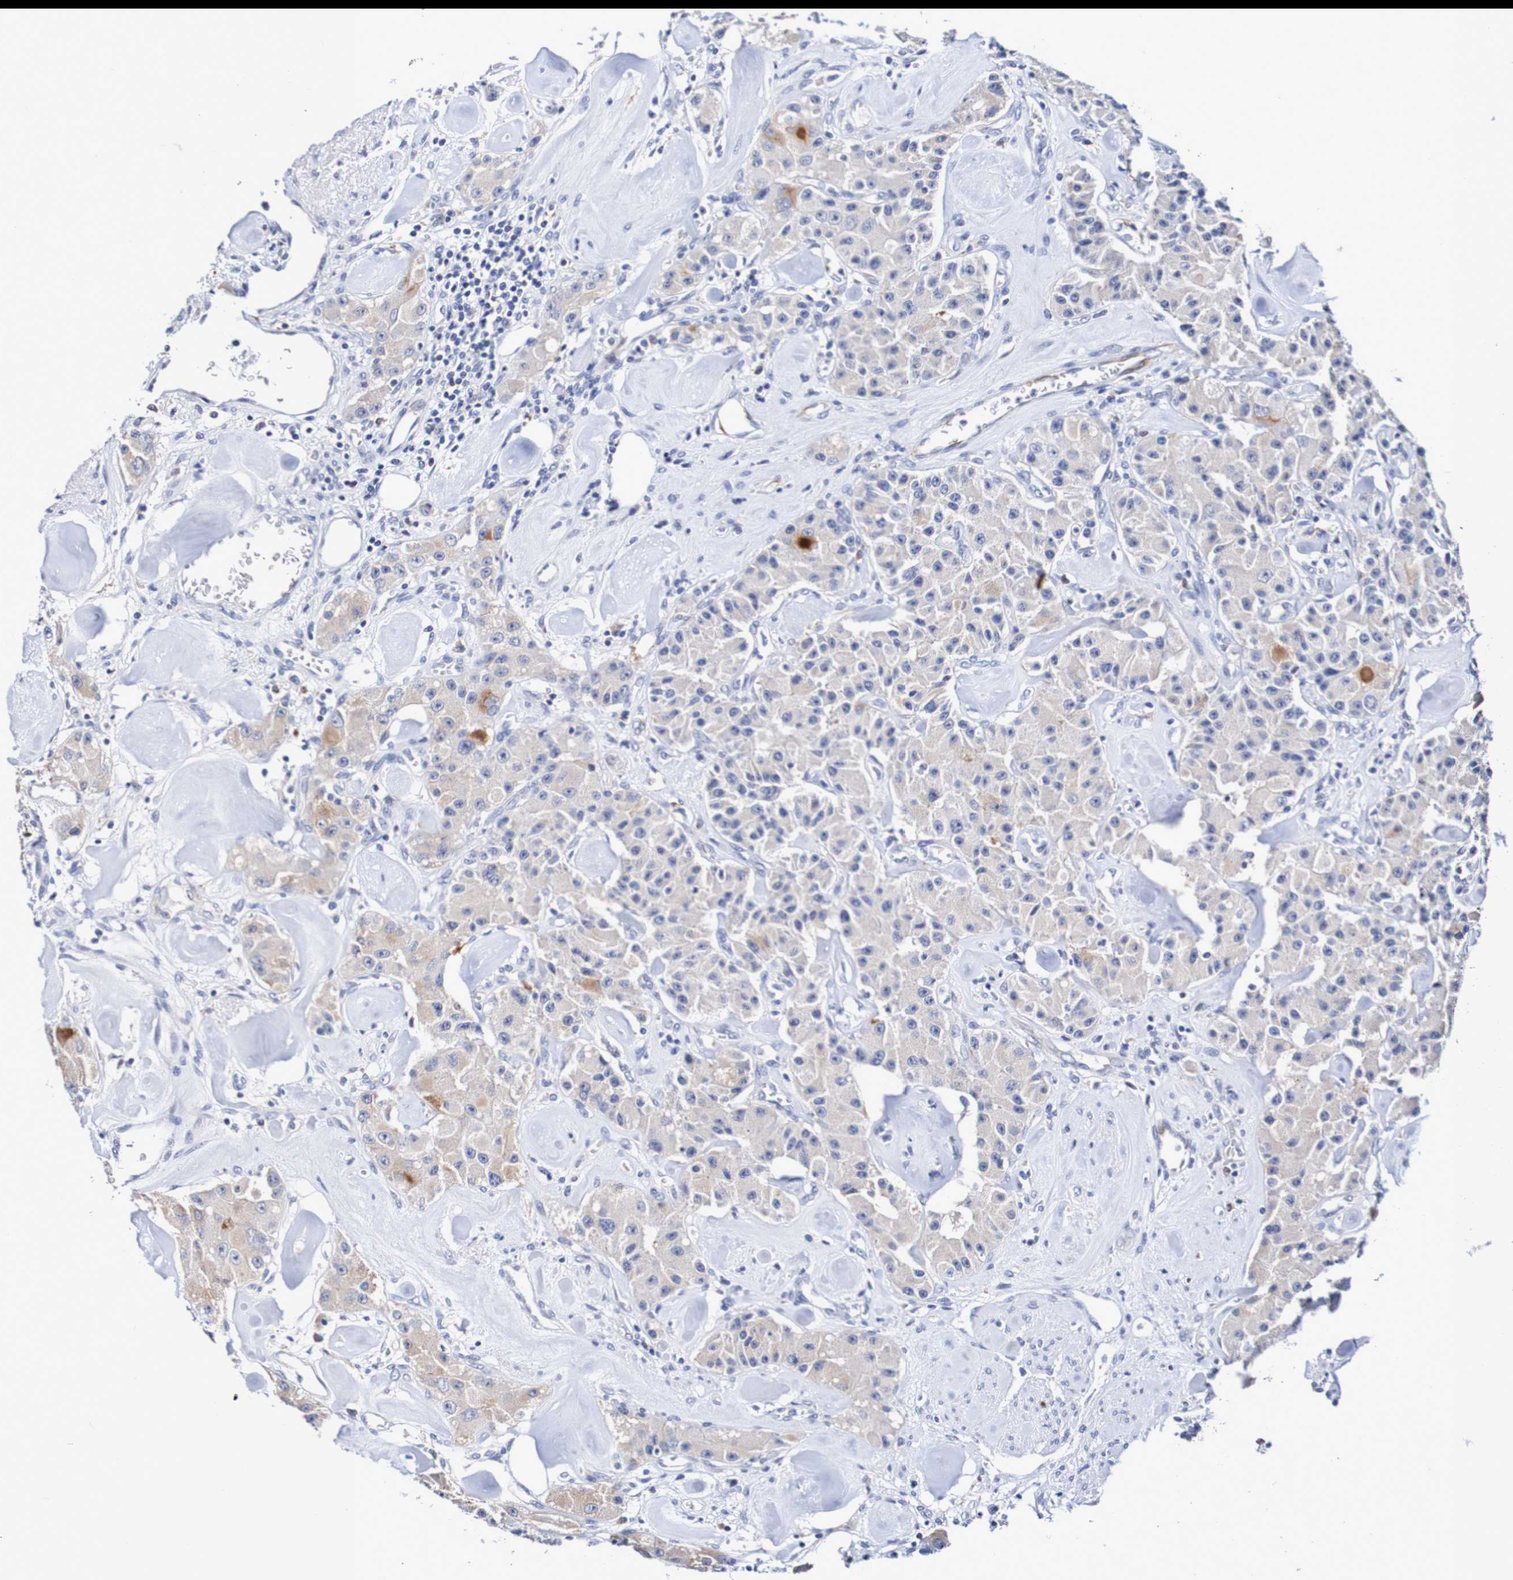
{"staining": {"intensity": "negative", "quantity": "none", "location": "none"}, "tissue": "carcinoid", "cell_type": "Tumor cells", "image_type": "cancer", "snomed": [{"axis": "morphology", "description": "Carcinoid, malignant, NOS"}, {"axis": "topography", "description": "Pancreas"}], "caption": "Tumor cells are negative for brown protein staining in carcinoid (malignant).", "gene": "SEZ6", "patient": {"sex": "male", "age": 41}}